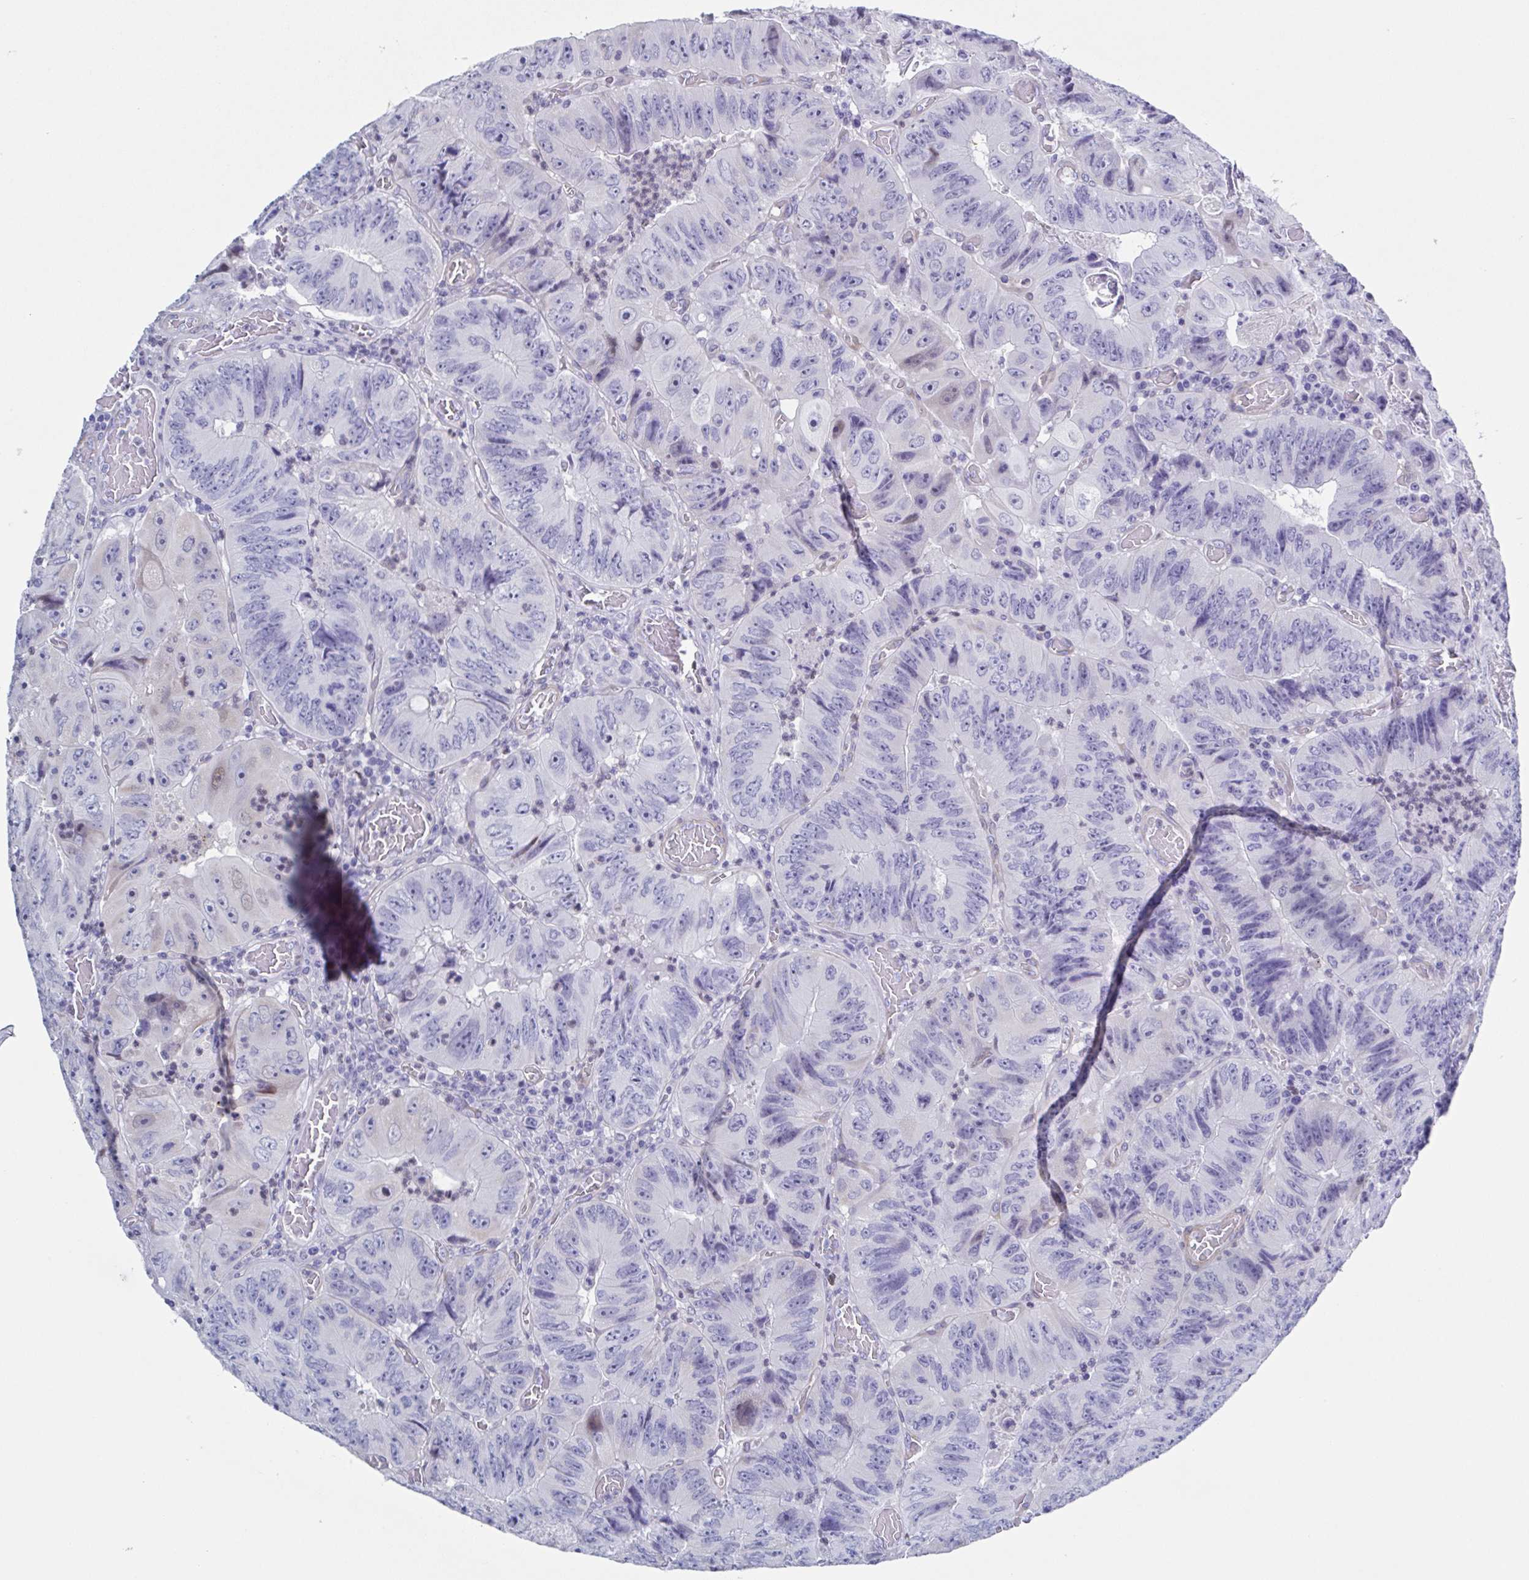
{"staining": {"intensity": "negative", "quantity": "none", "location": "none"}, "tissue": "colorectal cancer", "cell_type": "Tumor cells", "image_type": "cancer", "snomed": [{"axis": "morphology", "description": "Adenocarcinoma, NOS"}, {"axis": "topography", "description": "Colon"}], "caption": "Colorectal cancer stained for a protein using IHC demonstrates no positivity tumor cells.", "gene": "PBOV1", "patient": {"sex": "female", "age": 84}}